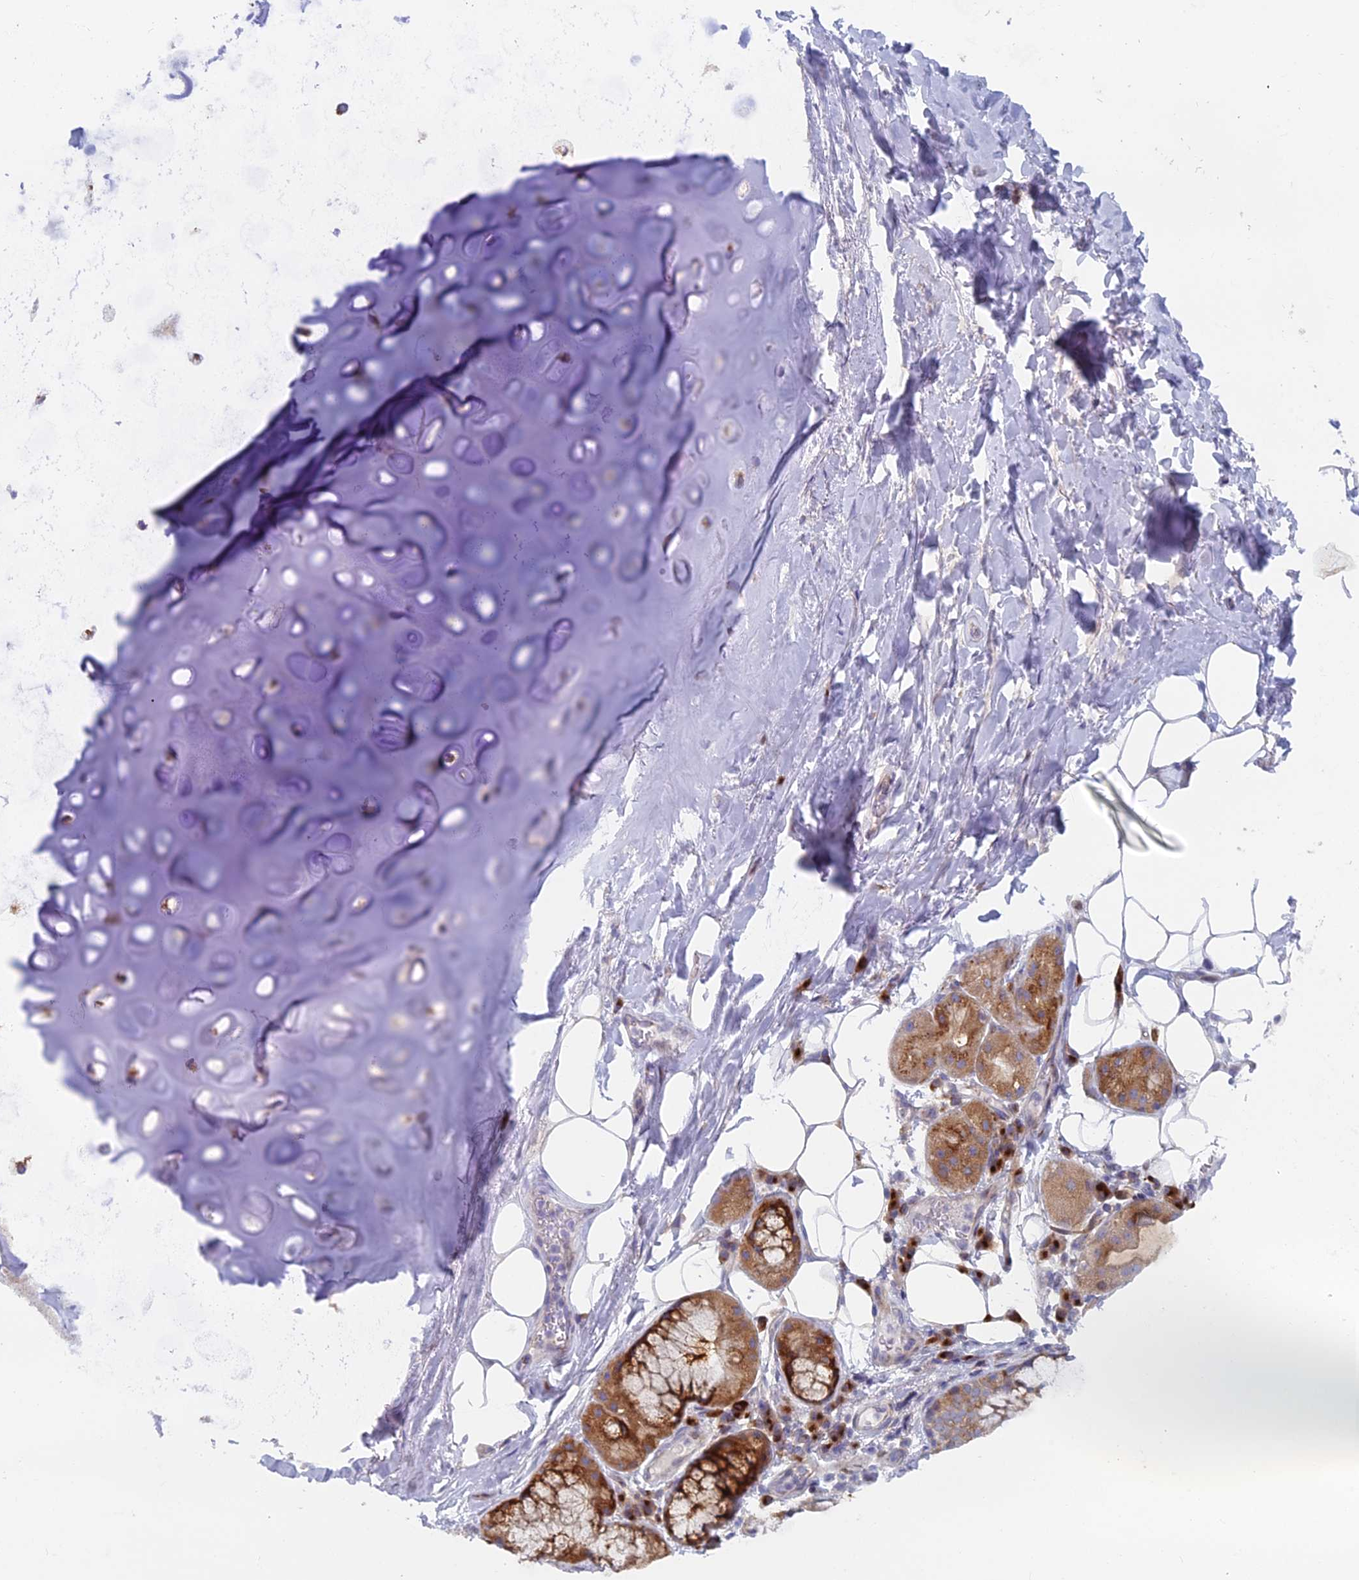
{"staining": {"intensity": "negative", "quantity": "none", "location": "none"}, "tissue": "adipose tissue", "cell_type": "Adipocytes", "image_type": "normal", "snomed": [{"axis": "morphology", "description": "Normal tissue, NOS"}, {"axis": "topography", "description": "Lymph node"}, {"axis": "topography", "description": "Cartilage tissue"}, {"axis": "topography", "description": "Bronchus"}], "caption": "Immunohistochemistry of unremarkable human adipose tissue exhibits no positivity in adipocytes. (Immunohistochemistry, brightfield microscopy, high magnification).", "gene": "B9D2", "patient": {"sex": "male", "age": 63}}